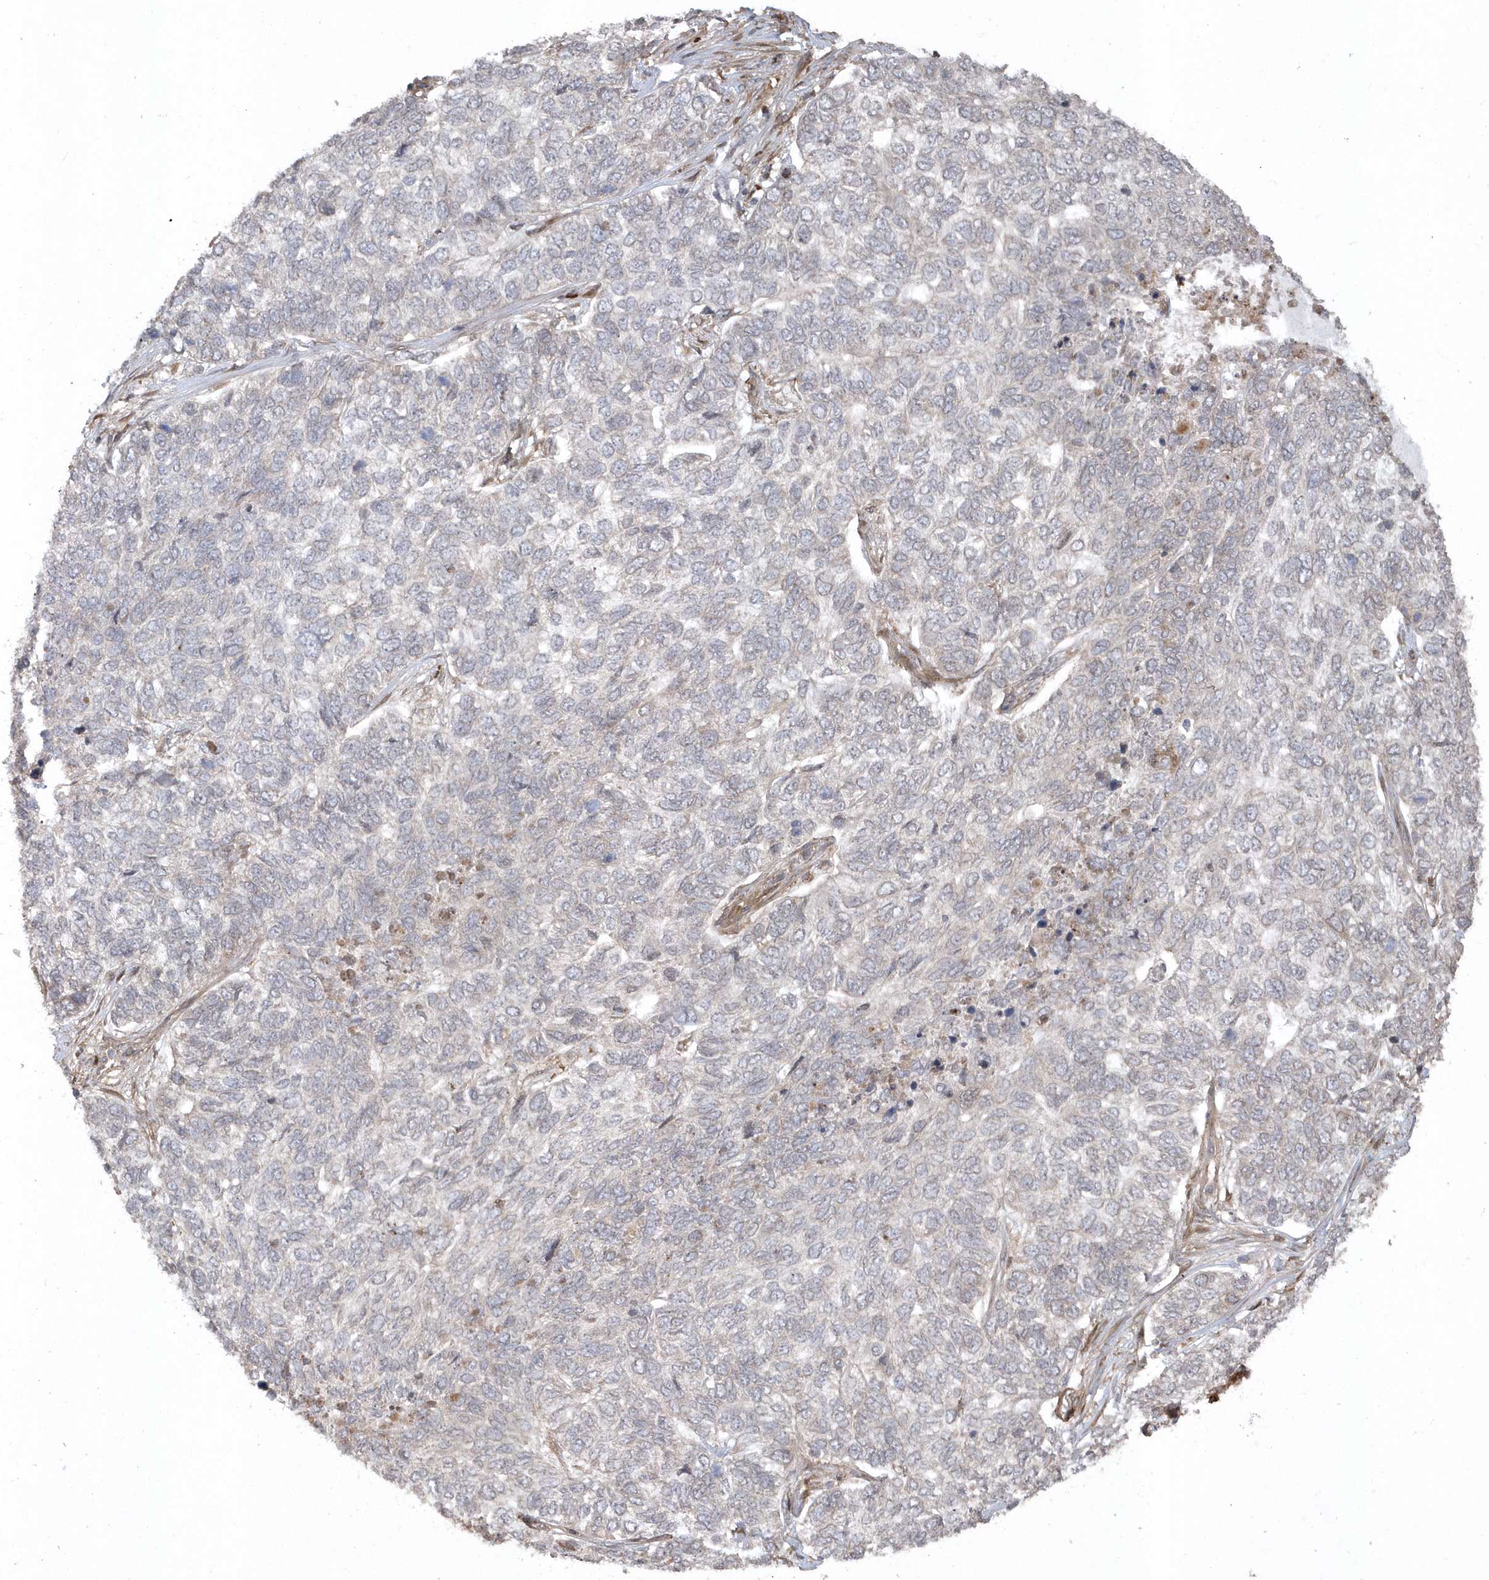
{"staining": {"intensity": "negative", "quantity": "none", "location": "none"}, "tissue": "skin cancer", "cell_type": "Tumor cells", "image_type": "cancer", "snomed": [{"axis": "morphology", "description": "Basal cell carcinoma"}, {"axis": "topography", "description": "Skin"}], "caption": "Basal cell carcinoma (skin) stained for a protein using IHC exhibits no positivity tumor cells.", "gene": "HERPUD1", "patient": {"sex": "female", "age": 65}}